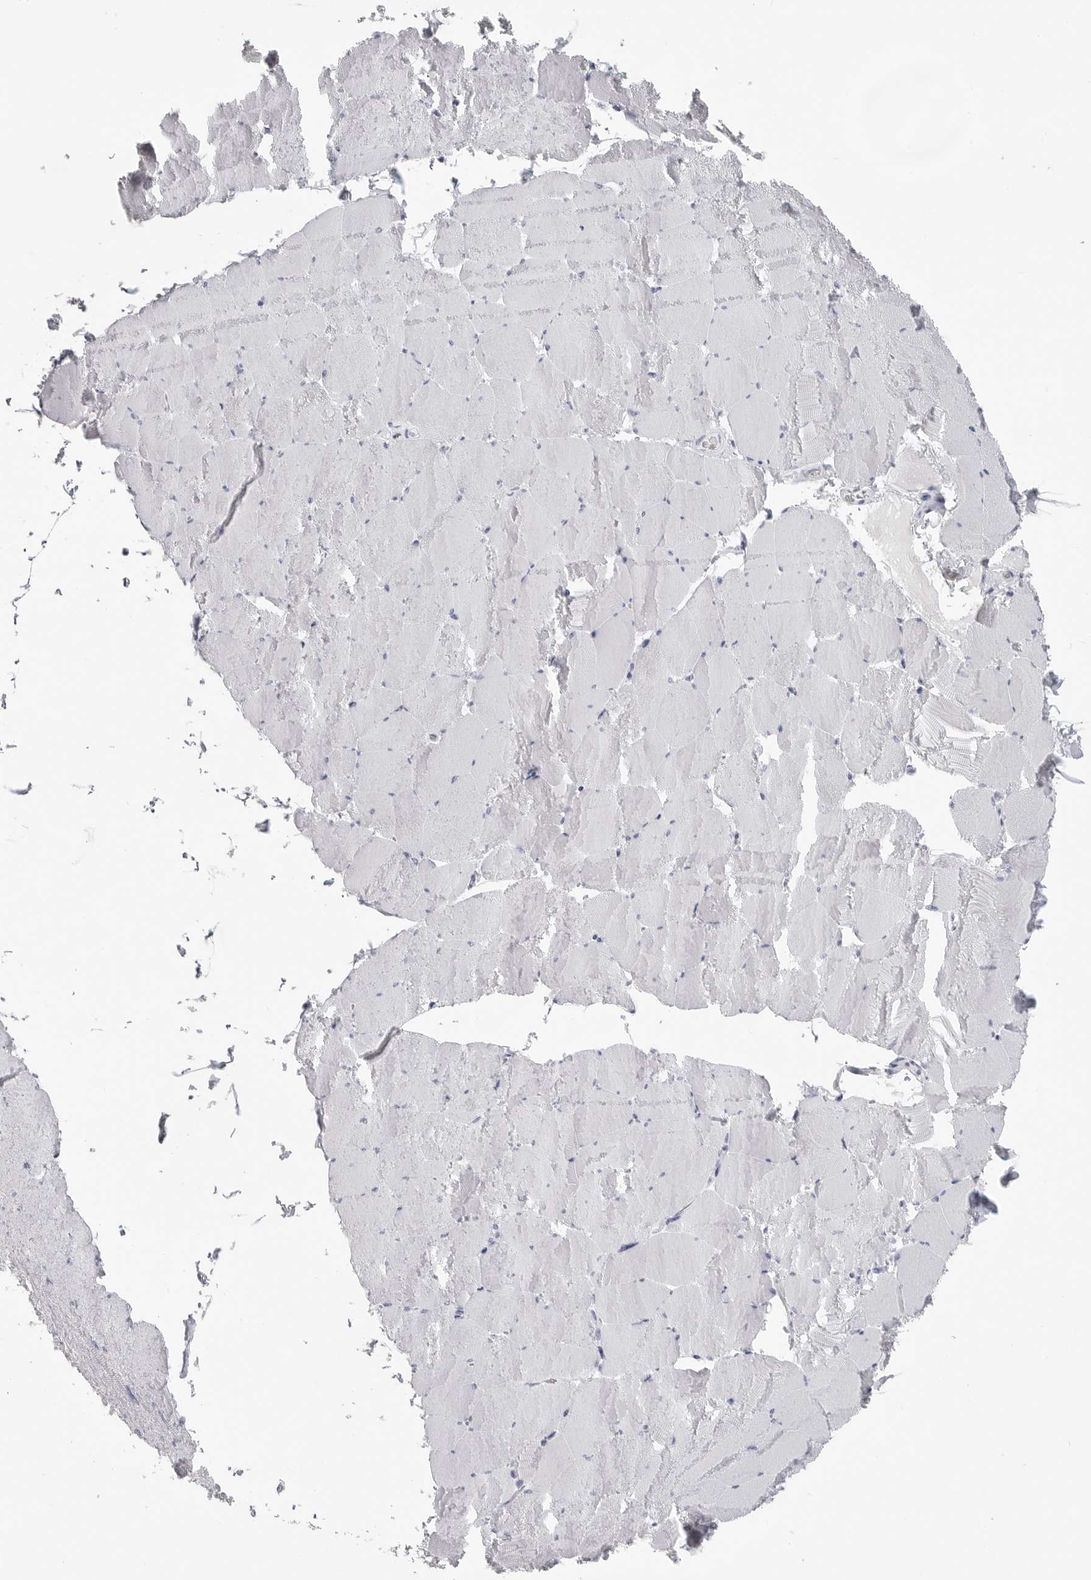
{"staining": {"intensity": "negative", "quantity": "none", "location": "none"}, "tissue": "skeletal muscle", "cell_type": "Myocytes", "image_type": "normal", "snomed": [{"axis": "morphology", "description": "Normal tissue, NOS"}, {"axis": "topography", "description": "Skeletal muscle"}], "caption": "DAB immunohistochemical staining of unremarkable human skeletal muscle displays no significant positivity in myocytes. (DAB IHC visualized using brightfield microscopy, high magnification).", "gene": "LY6D", "patient": {"sex": "male", "age": 62}}